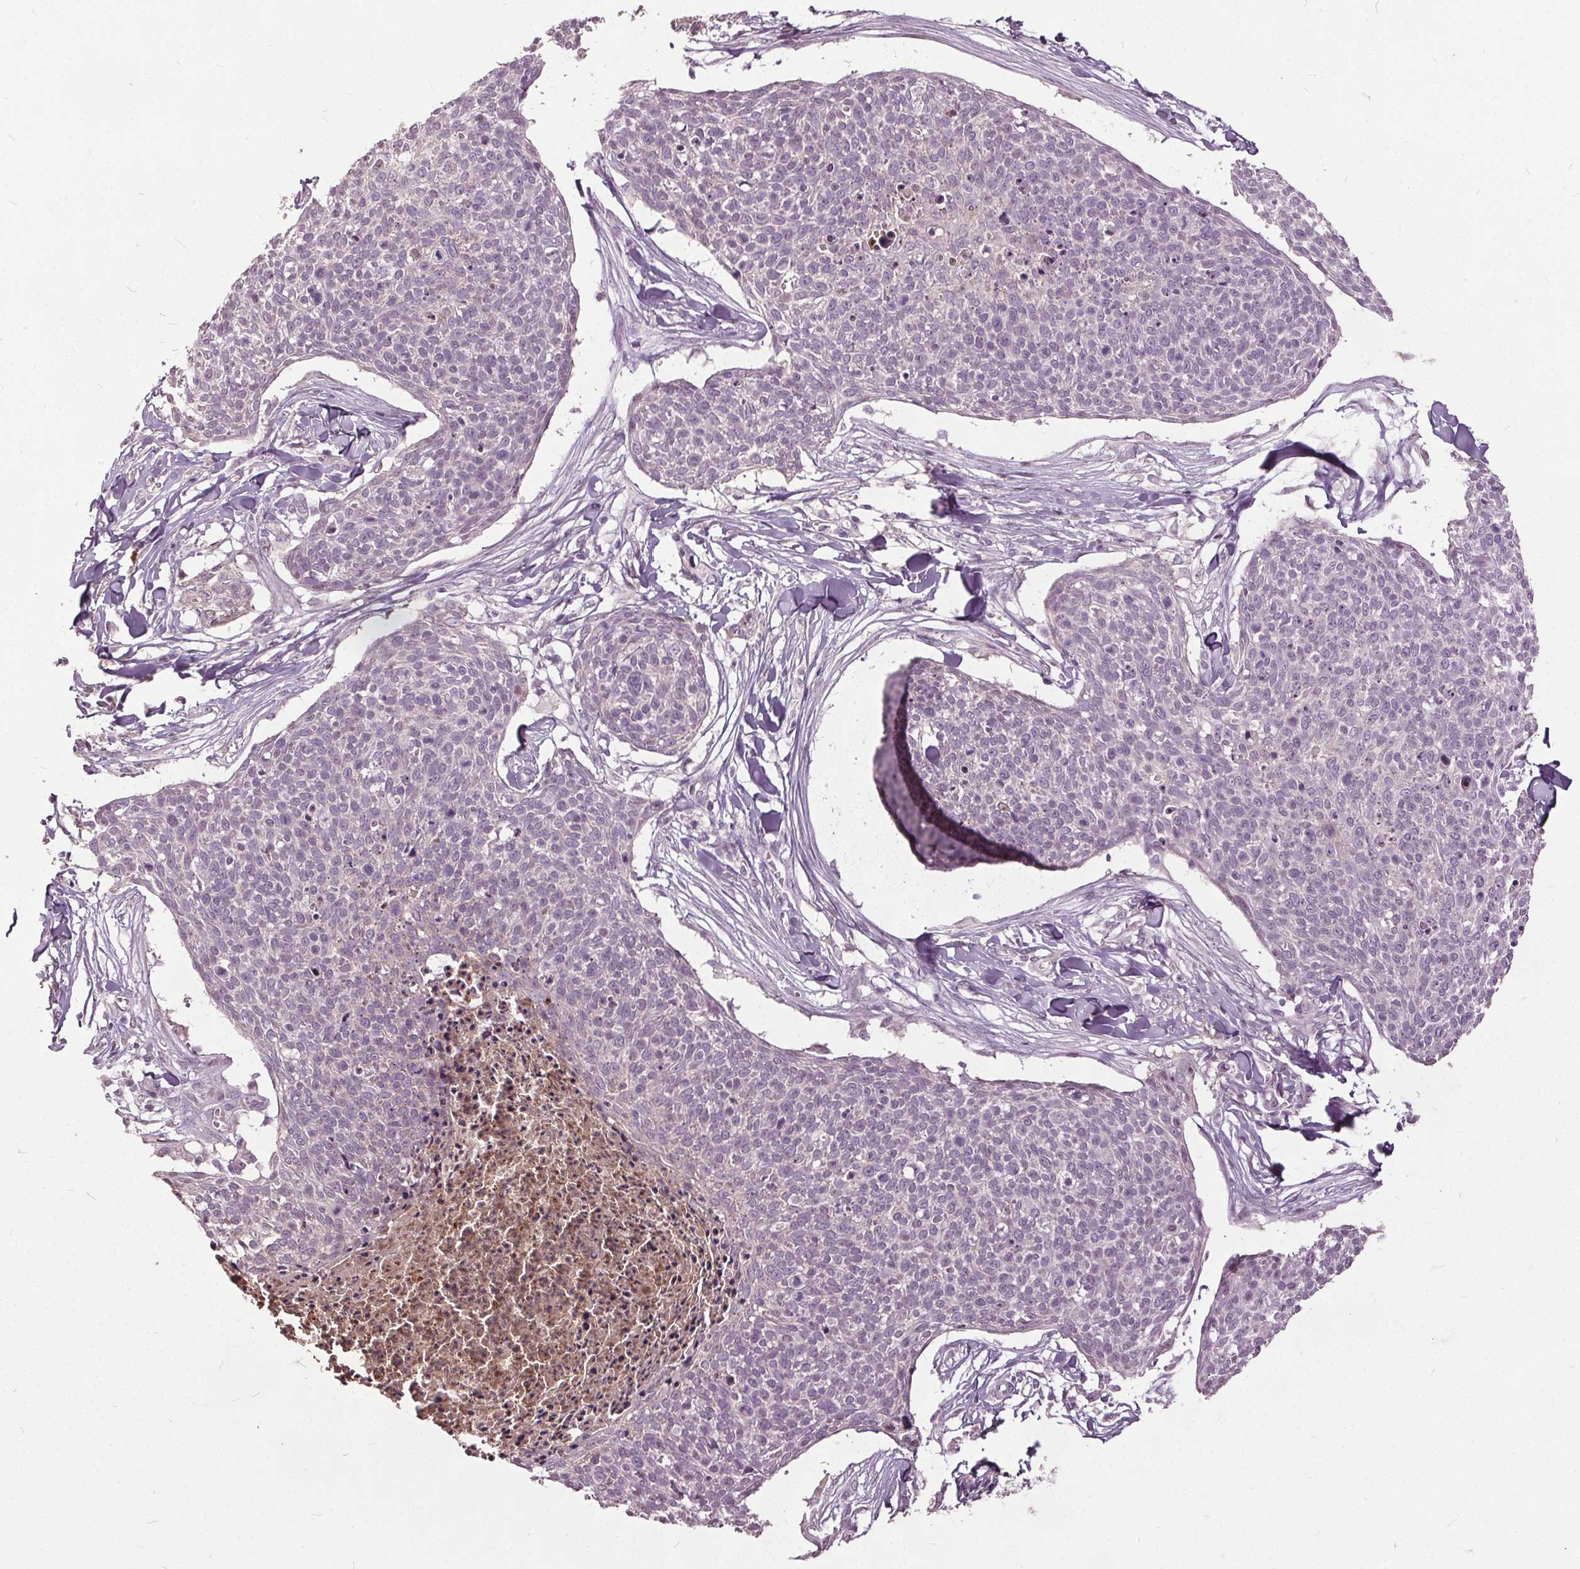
{"staining": {"intensity": "negative", "quantity": "none", "location": "none"}, "tissue": "skin cancer", "cell_type": "Tumor cells", "image_type": "cancer", "snomed": [{"axis": "morphology", "description": "Squamous cell carcinoma, NOS"}, {"axis": "topography", "description": "Skin"}, {"axis": "topography", "description": "Vulva"}], "caption": "Photomicrograph shows no significant protein staining in tumor cells of skin cancer (squamous cell carcinoma).", "gene": "CXCL16", "patient": {"sex": "female", "age": 75}}